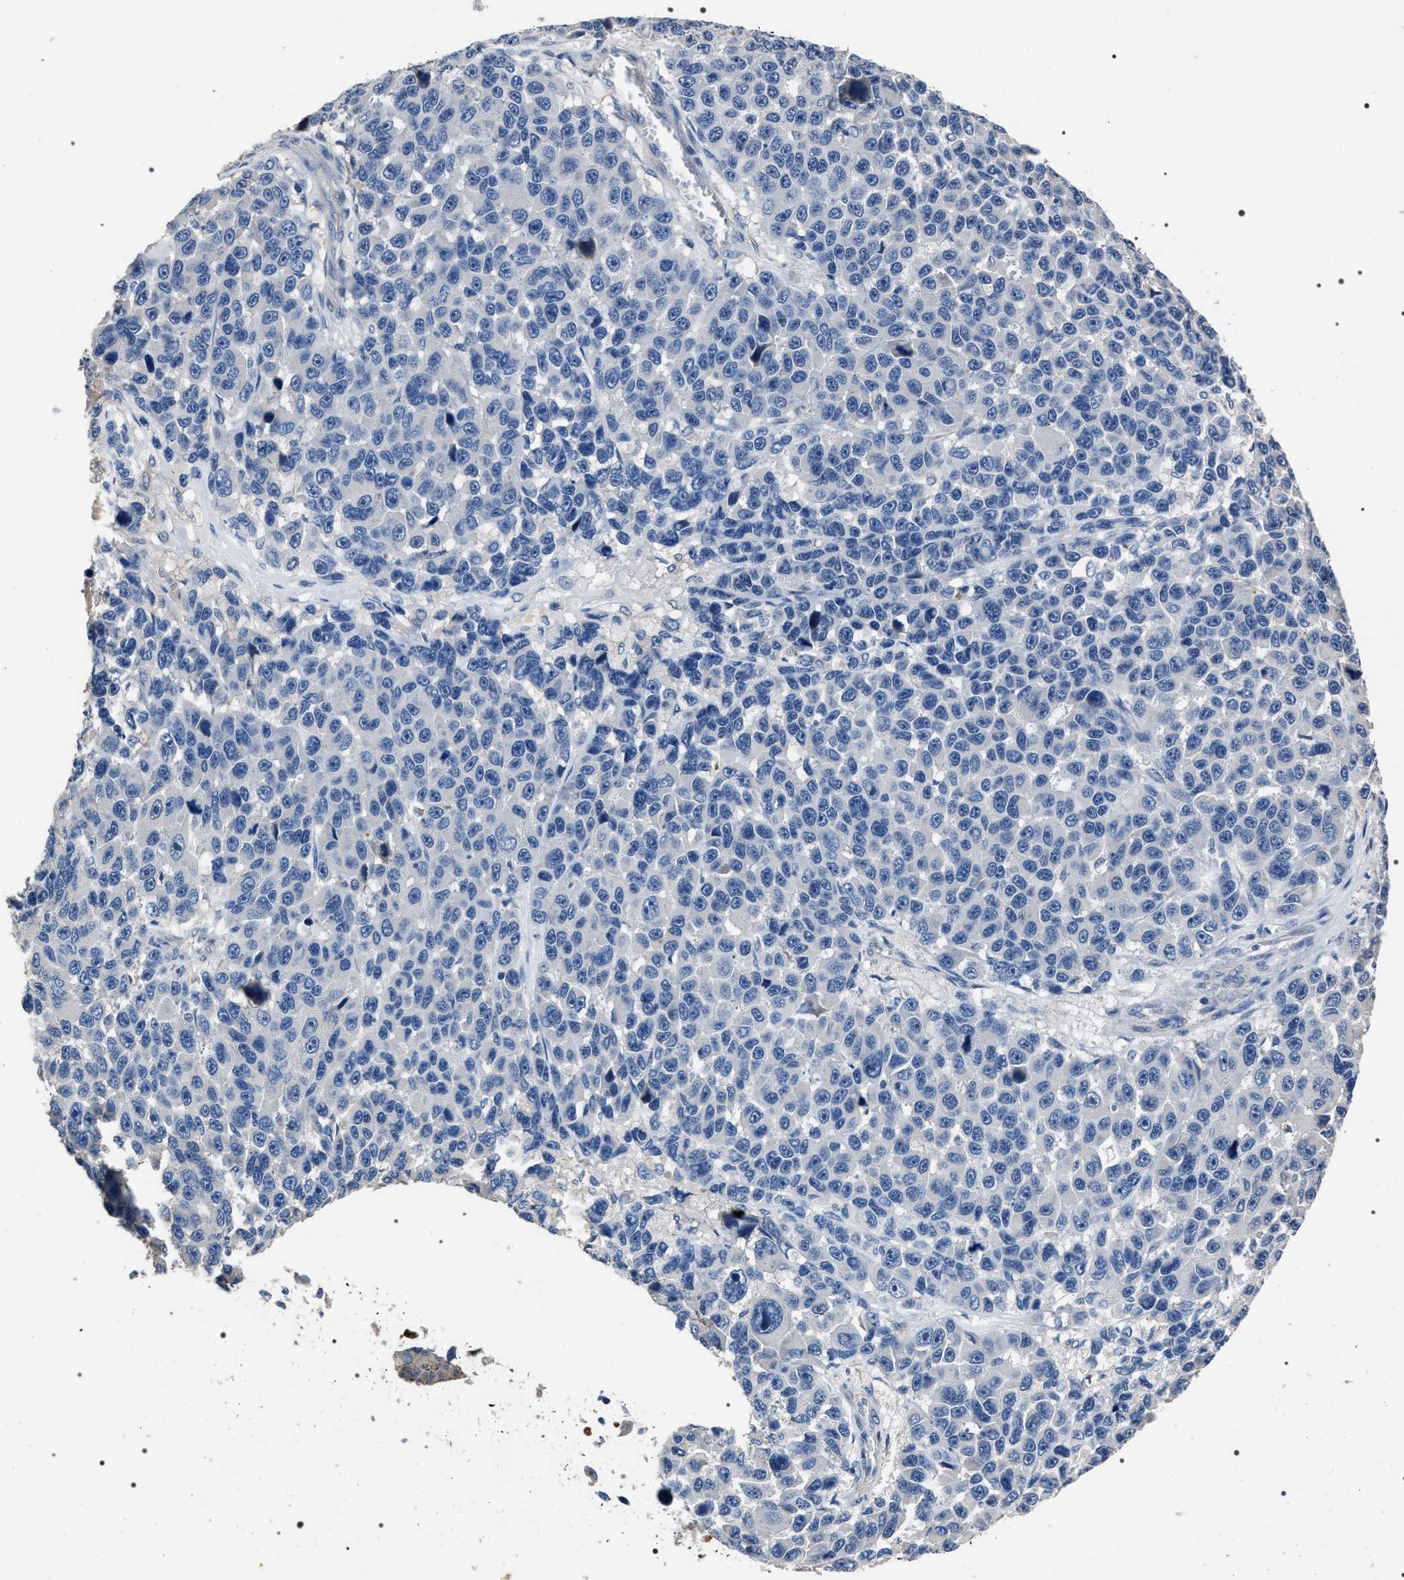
{"staining": {"intensity": "negative", "quantity": "none", "location": "none"}, "tissue": "melanoma", "cell_type": "Tumor cells", "image_type": "cancer", "snomed": [{"axis": "morphology", "description": "Malignant melanoma, NOS"}, {"axis": "topography", "description": "Skin"}], "caption": "Immunohistochemistry (IHC) image of malignant melanoma stained for a protein (brown), which reveals no expression in tumor cells.", "gene": "TRIM54", "patient": {"sex": "male", "age": 53}}